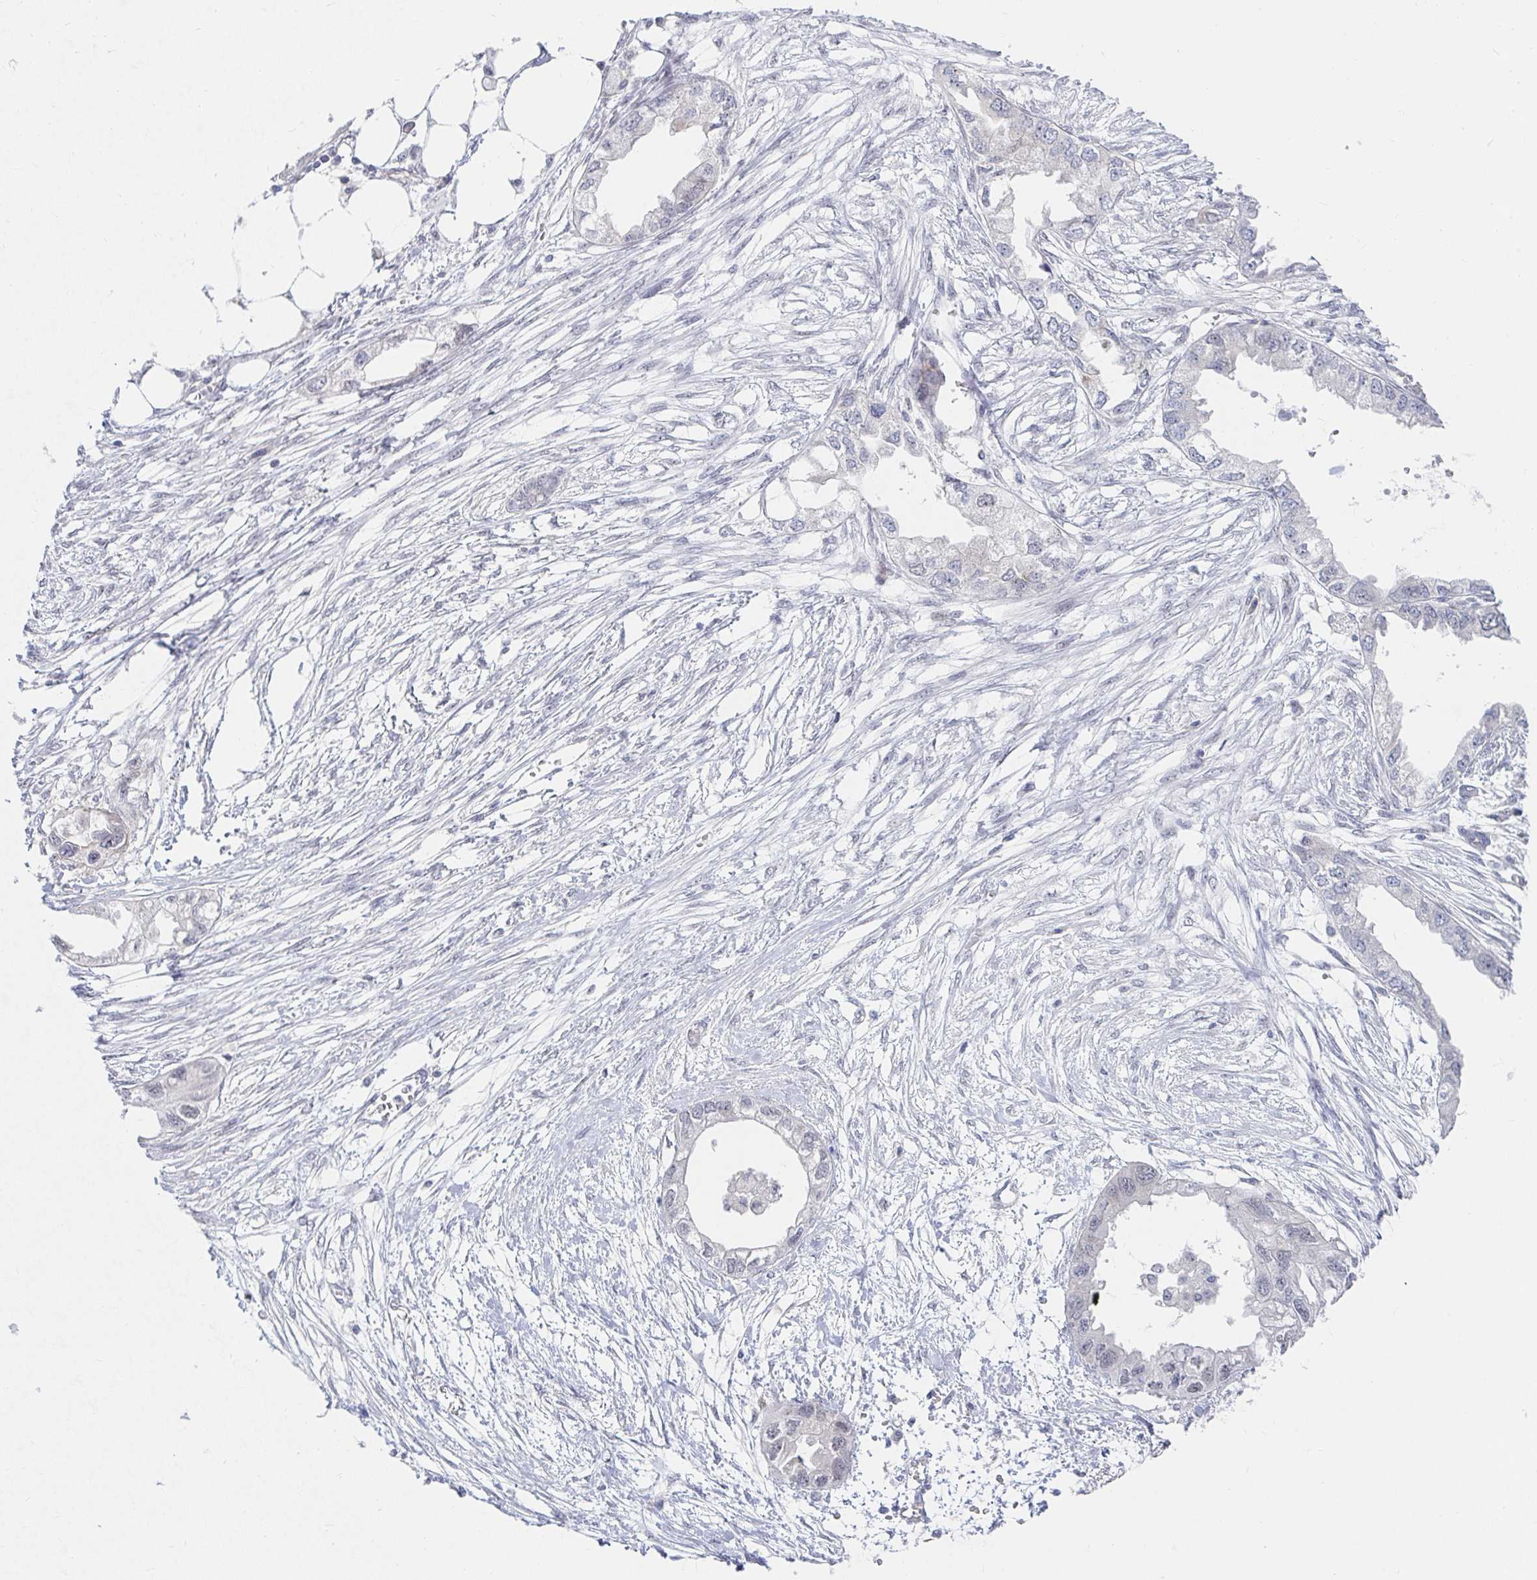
{"staining": {"intensity": "negative", "quantity": "none", "location": "none"}, "tissue": "endometrial cancer", "cell_type": "Tumor cells", "image_type": "cancer", "snomed": [{"axis": "morphology", "description": "Adenocarcinoma, NOS"}, {"axis": "morphology", "description": "Adenocarcinoma, metastatic, NOS"}, {"axis": "topography", "description": "Adipose tissue"}, {"axis": "topography", "description": "Endometrium"}], "caption": "Tumor cells are negative for brown protein staining in endometrial metastatic adenocarcinoma. The staining was performed using DAB (3,3'-diaminobenzidine) to visualize the protein expression in brown, while the nuclei were stained in blue with hematoxylin (Magnification: 20x).", "gene": "COL28A1", "patient": {"sex": "female", "age": 67}}